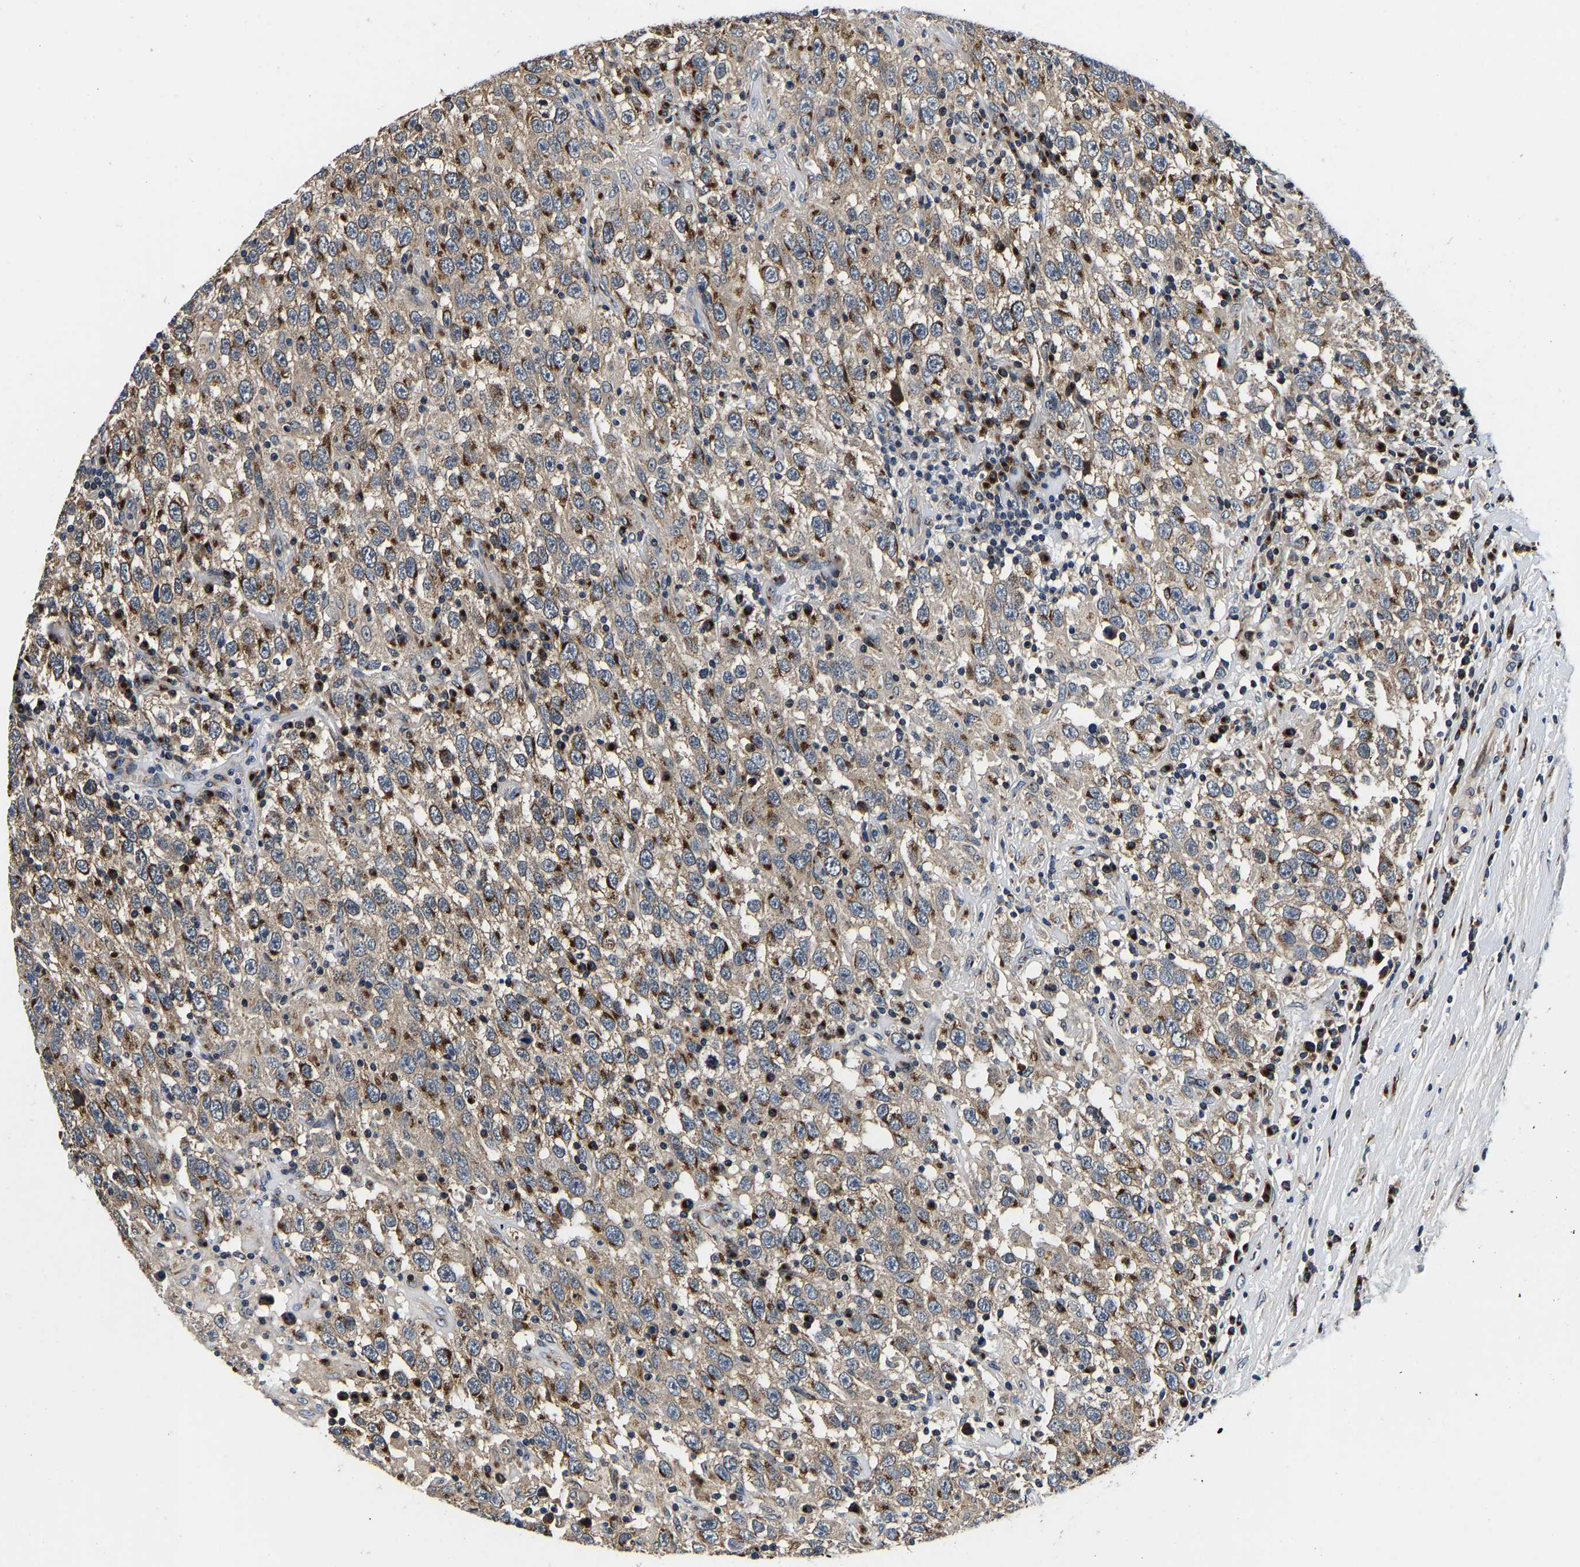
{"staining": {"intensity": "strong", "quantity": ">75%", "location": "cytoplasmic/membranous"}, "tissue": "testis cancer", "cell_type": "Tumor cells", "image_type": "cancer", "snomed": [{"axis": "morphology", "description": "Seminoma, NOS"}, {"axis": "topography", "description": "Testis"}], "caption": "A high amount of strong cytoplasmic/membranous positivity is present in about >75% of tumor cells in testis seminoma tissue.", "gene": "RABAC1", "patient": {"sex": "male", "age": 41}}